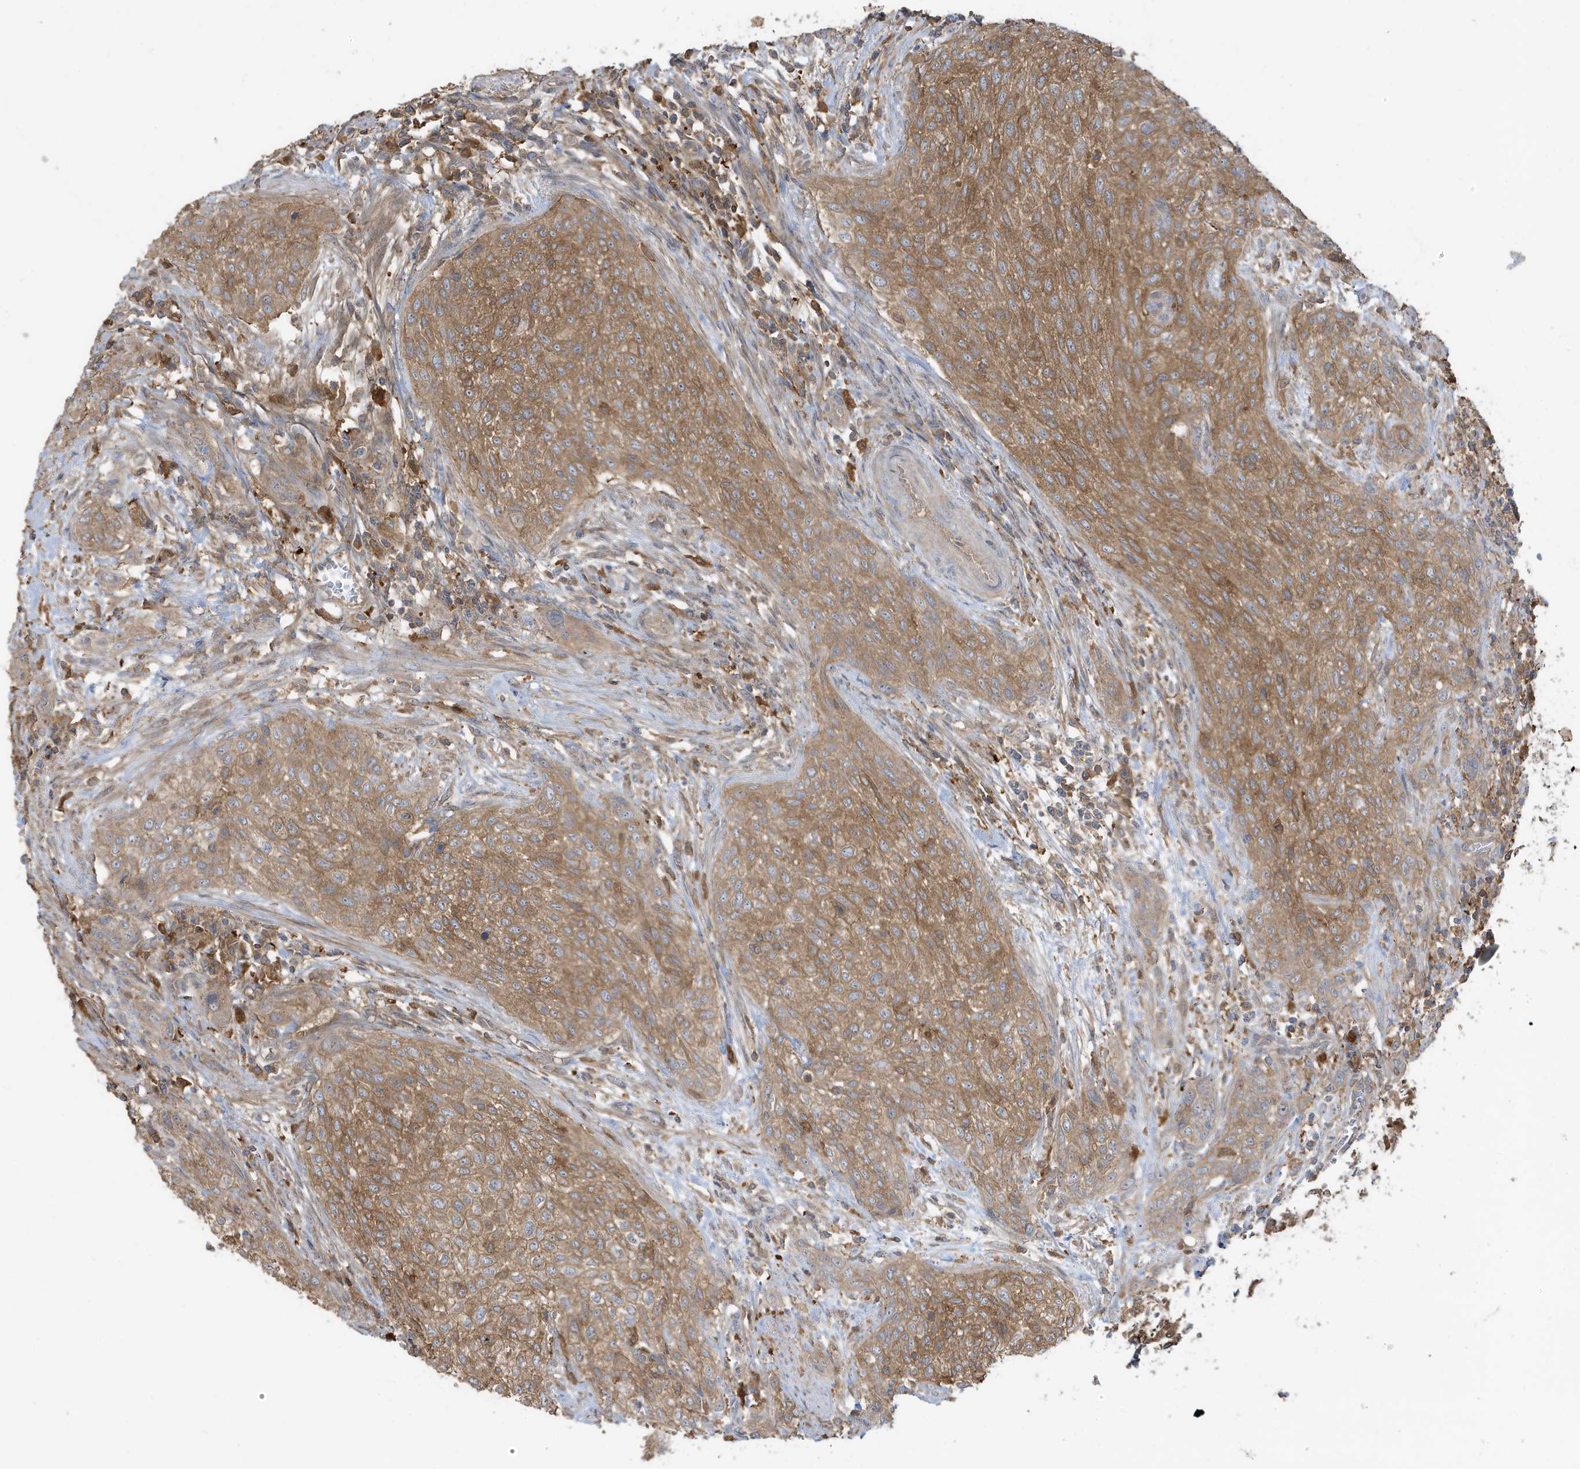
{"staining": {"intensity": "moderate", "quantity": ">75%", "location": "cytoplasmic/membranous"}, "tissue": "urothelial cancer", "cell_type": "Tumor cells", "image_type": "cancer", "snomed": [{"axis": "morphology", "description": "Urothelial carcinoma, High grade"}, {"axis": "topography", "description": "Urinary bladder"}], "caption": "IHC (DAB (3,3'-diaminobenzidine)) staining of human urothelial carcinoma (high-grade) displays moderate cytoplasmic/membranous protein expression in about >75% of tumor cells.", "gene": "ABTB1", "patient": {"sex": "male", "age": 35}}